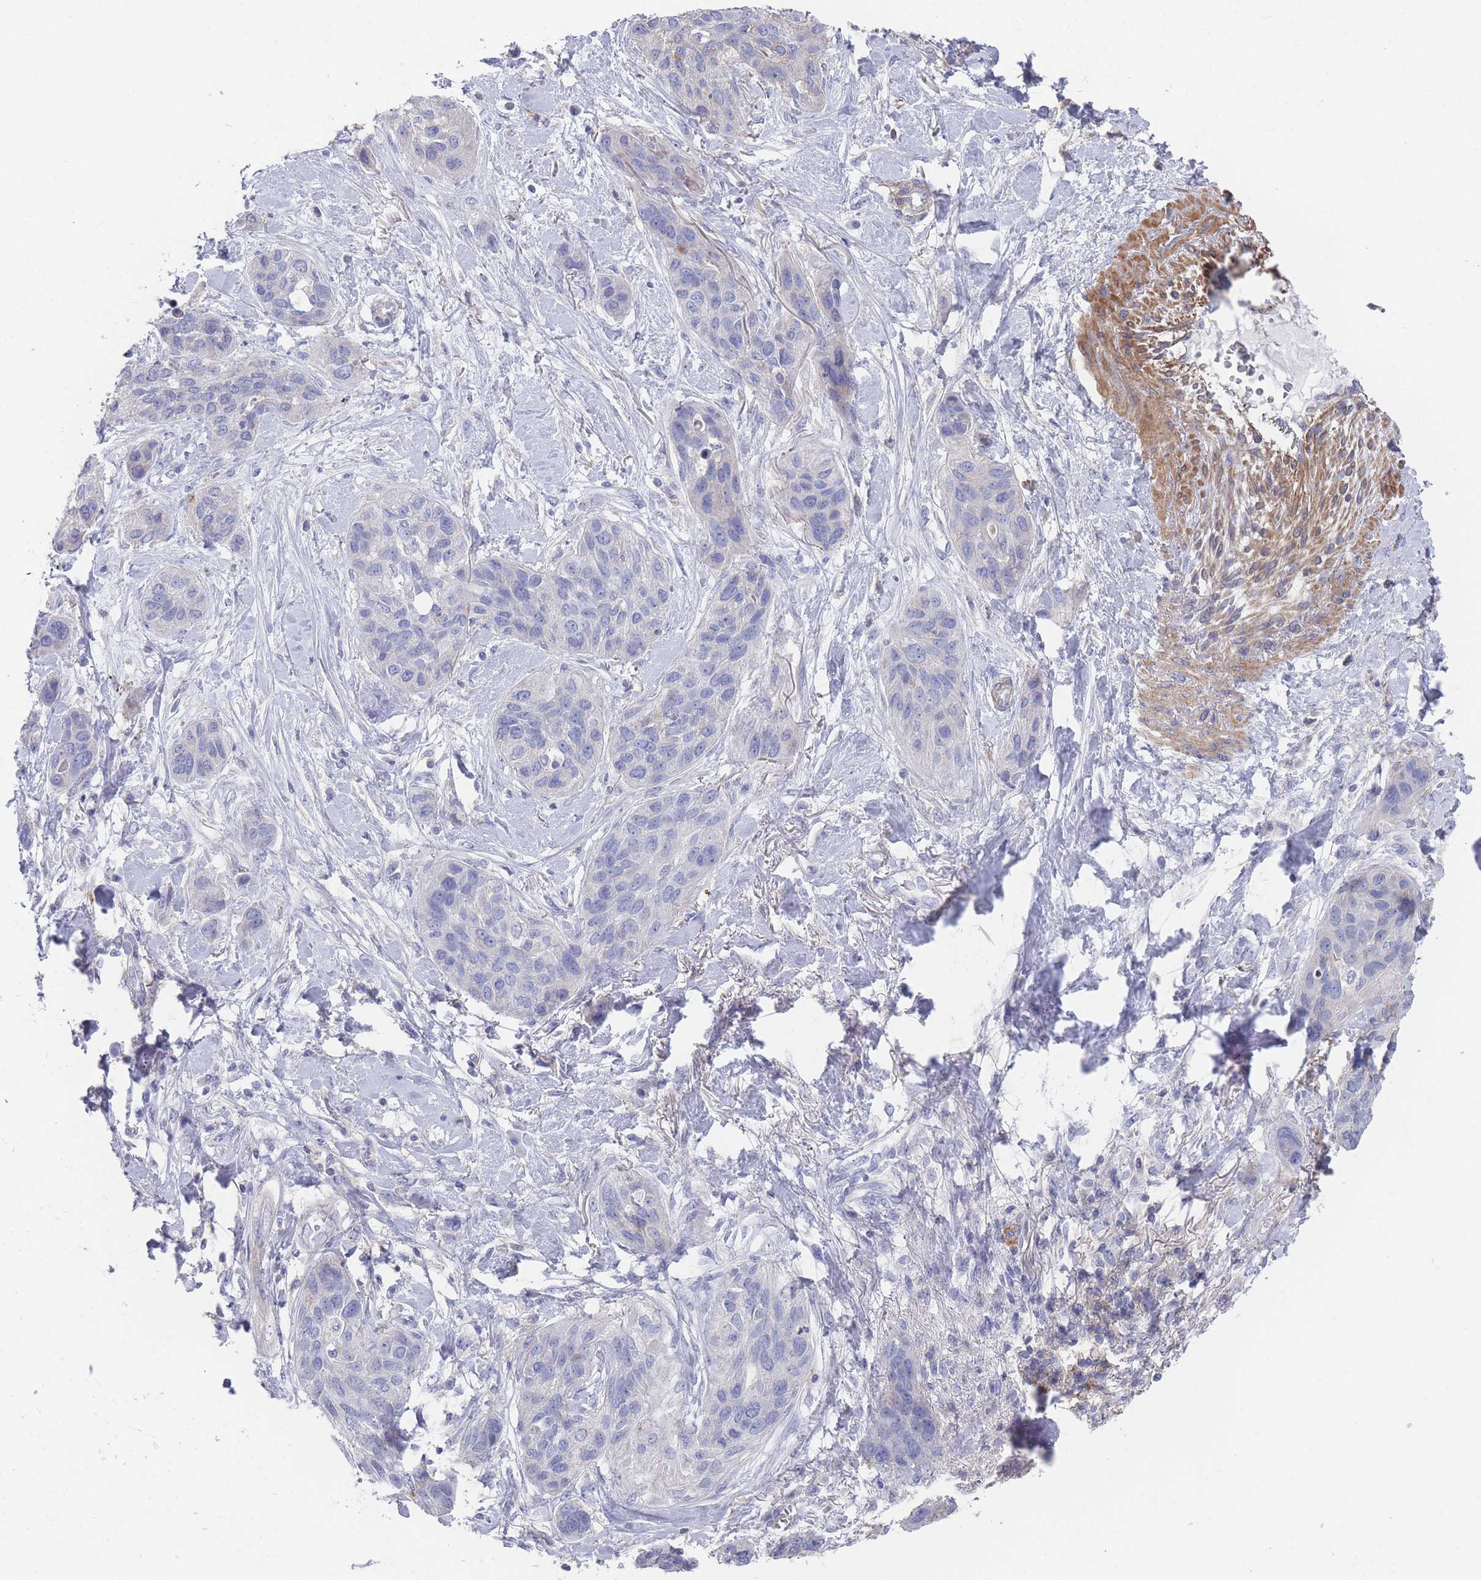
{"staining": {"intensity": "negative", "quantity": "none", "location": "none"}, "tissue": "lung cancer", "cell_type": "Tumor cells", "image_type": "cancer", "snomed": [{"axis": "morphology", "description": "Squamous cell carcinoma, NOS"}, {"axis": "topography", "description": "Lung"}], "caption": "Tumor cells are negative for brown protein staining in lung squamous cell carcinoma. The staining was performed using DAB (3,3'-diaminobenzidine) to visualize the protein expression in brown, while the nuclei were stained in blue with hematoxylin (Magnification: 20x).", "gene": "SCCPDH", "patient": {"sex": "female", "age": 70}}